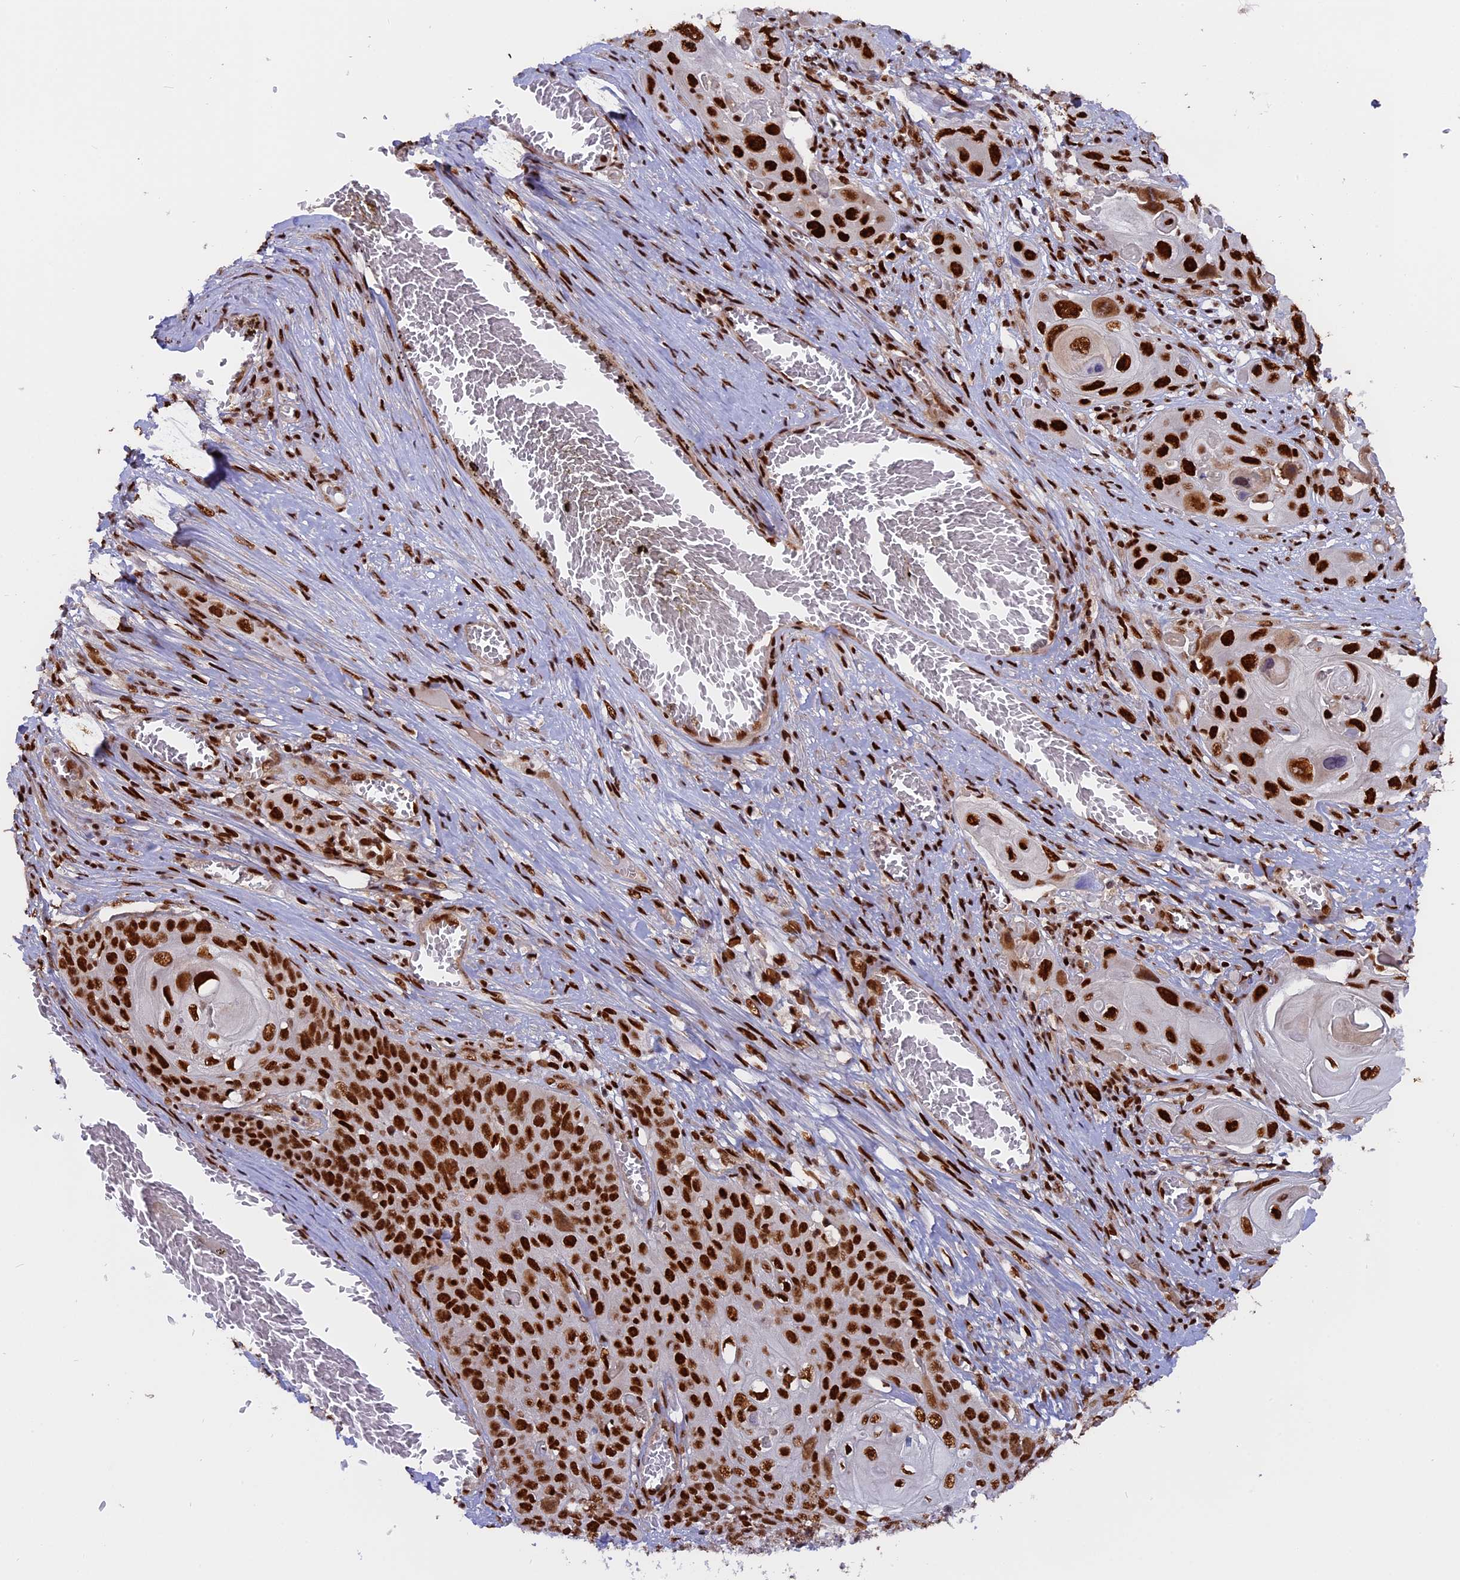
{"staining": {"intensity": "strong", "quantity": ">75%", "location": "nuclear"}, "tissue": "skin cancer", "cell_type": "Tumor cells", "image_type": "cancer", "snomed": [{"axis": "morphology", "description": "Squamous cell carcinoma, NOS"}, {"axis": "topography", "description": "Skin"}], "caption": "This is an image of IHC staining of skin cancer (squamous cell carcinoma), which shows strong staining in the nuclear of tumor cells.", "gene": "RAMAC", "patient": {"sex": "male", "age": 55}}